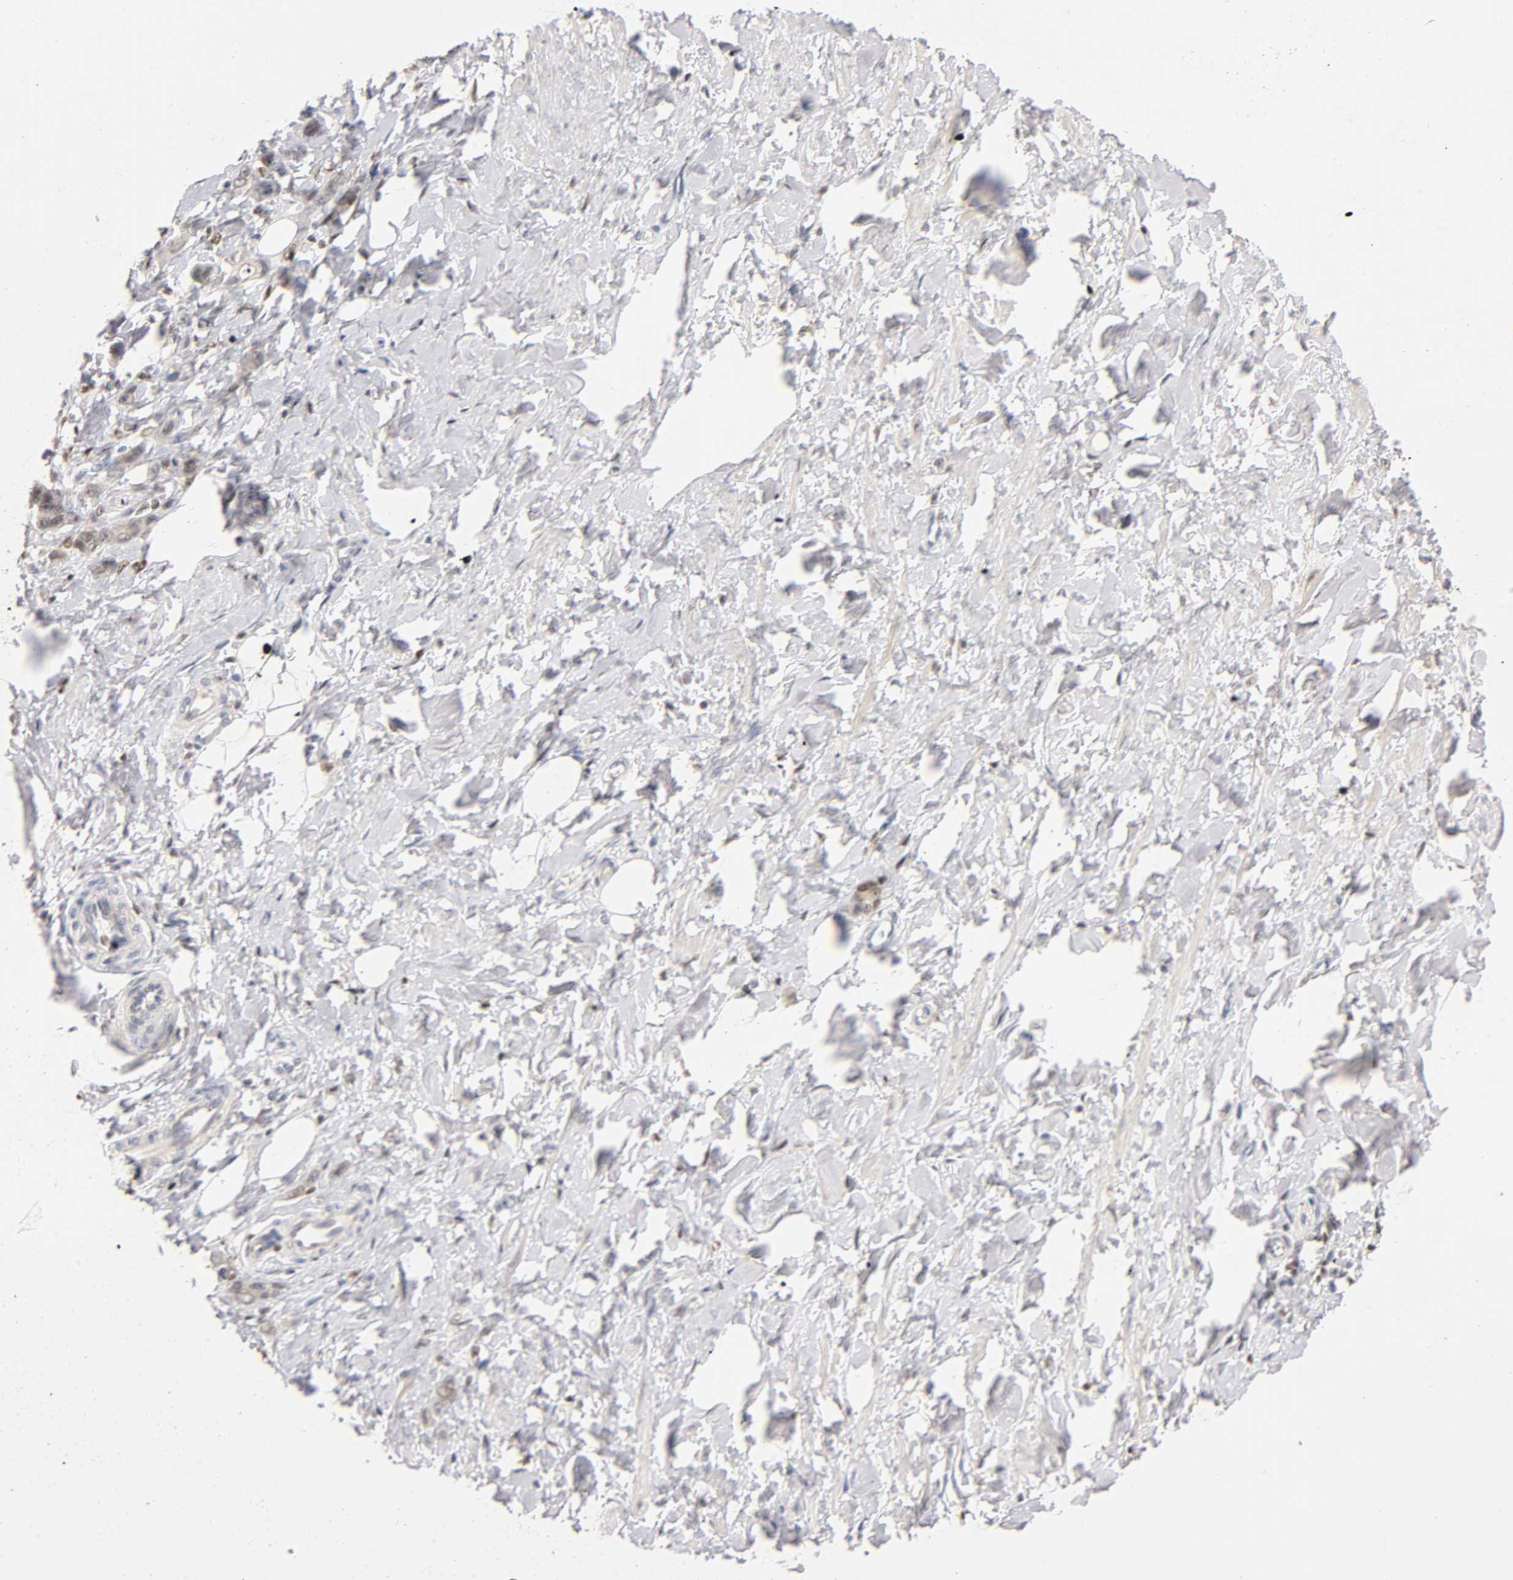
{"staining": {"intensity": "weak", "quantity": ">75%", "location": "cytoplasmic/membranous"}, "tissue": "stomach cancer", "cell_type": "Tumor cells", "image_type": "cancer", "snomed": [{"axis": "morphology", "description": "Adenocarcinoma, NOS"}, {"axis": "topography", "description": "Stomach"}], "caption": "Human stomach cancer (adenocarcinoma) stained with a brown dye exhibits weak cytoplasmic/membranous positive expression in about >75% of tumor cells.", "gene": "RUNX1", "patient": {"sex": "male", "age": 82}}